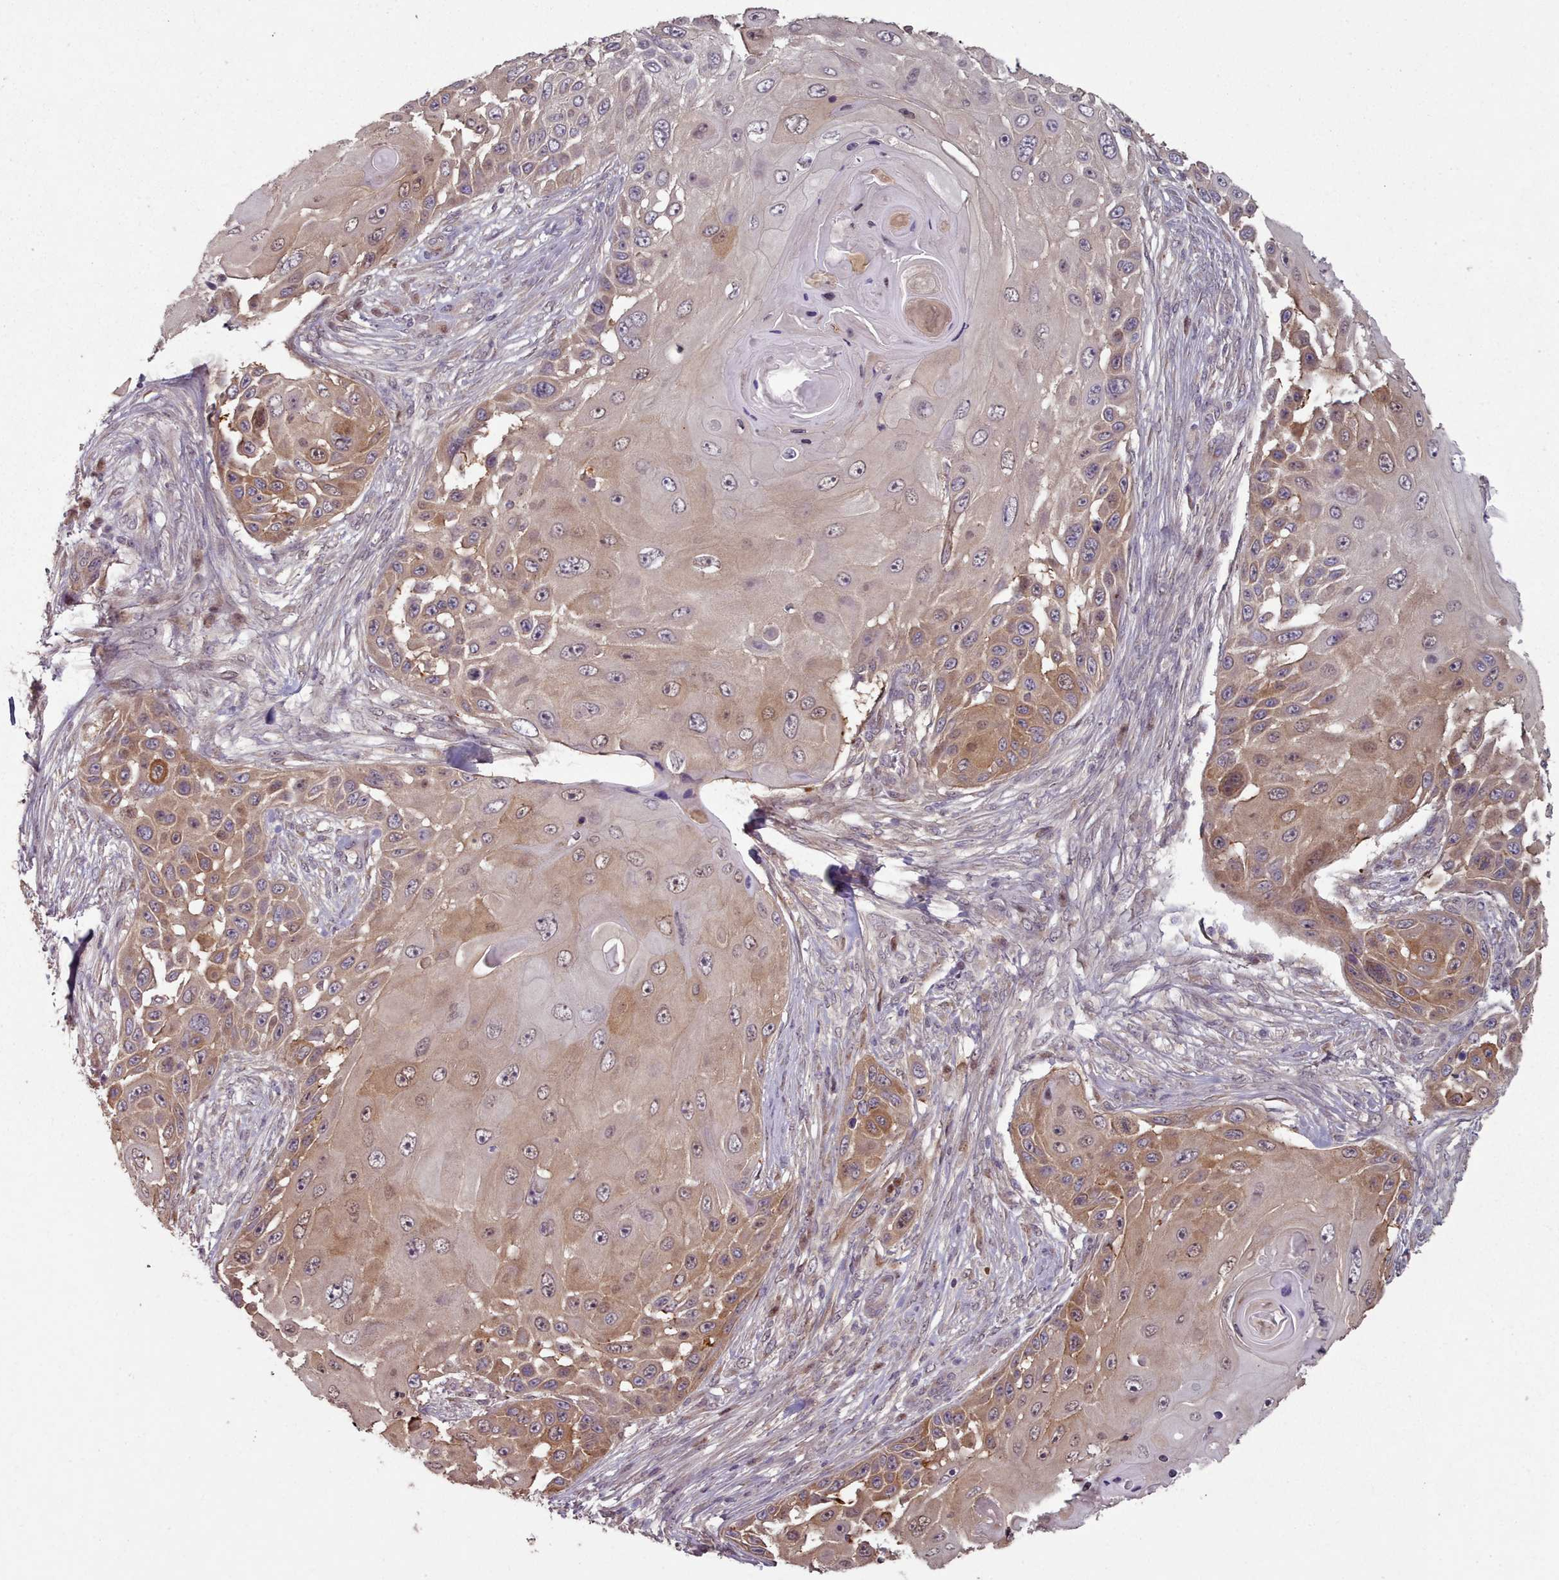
{"staining": {"intensity": "moderate", "quantity": "25%-75%", "location": "cytoplasmic/membranous"}, "tissue": "skin cancer", "cell_type": "Tumor cells", "image_type": "cancer", "snomed": [{"axis": "morphology", "description": "Squamous cell carcinoma, NOS"}, {"axis": "topography", "description": "Skin"}], "caption": "Human skin cancer stained with a brown dye exhibits moderate cytoplasmic/membranous positive expression in approximately 25%-75% of tumor cells.", "gene": "ERCC6L", "patient": {"sex": "female", "age": 44}}